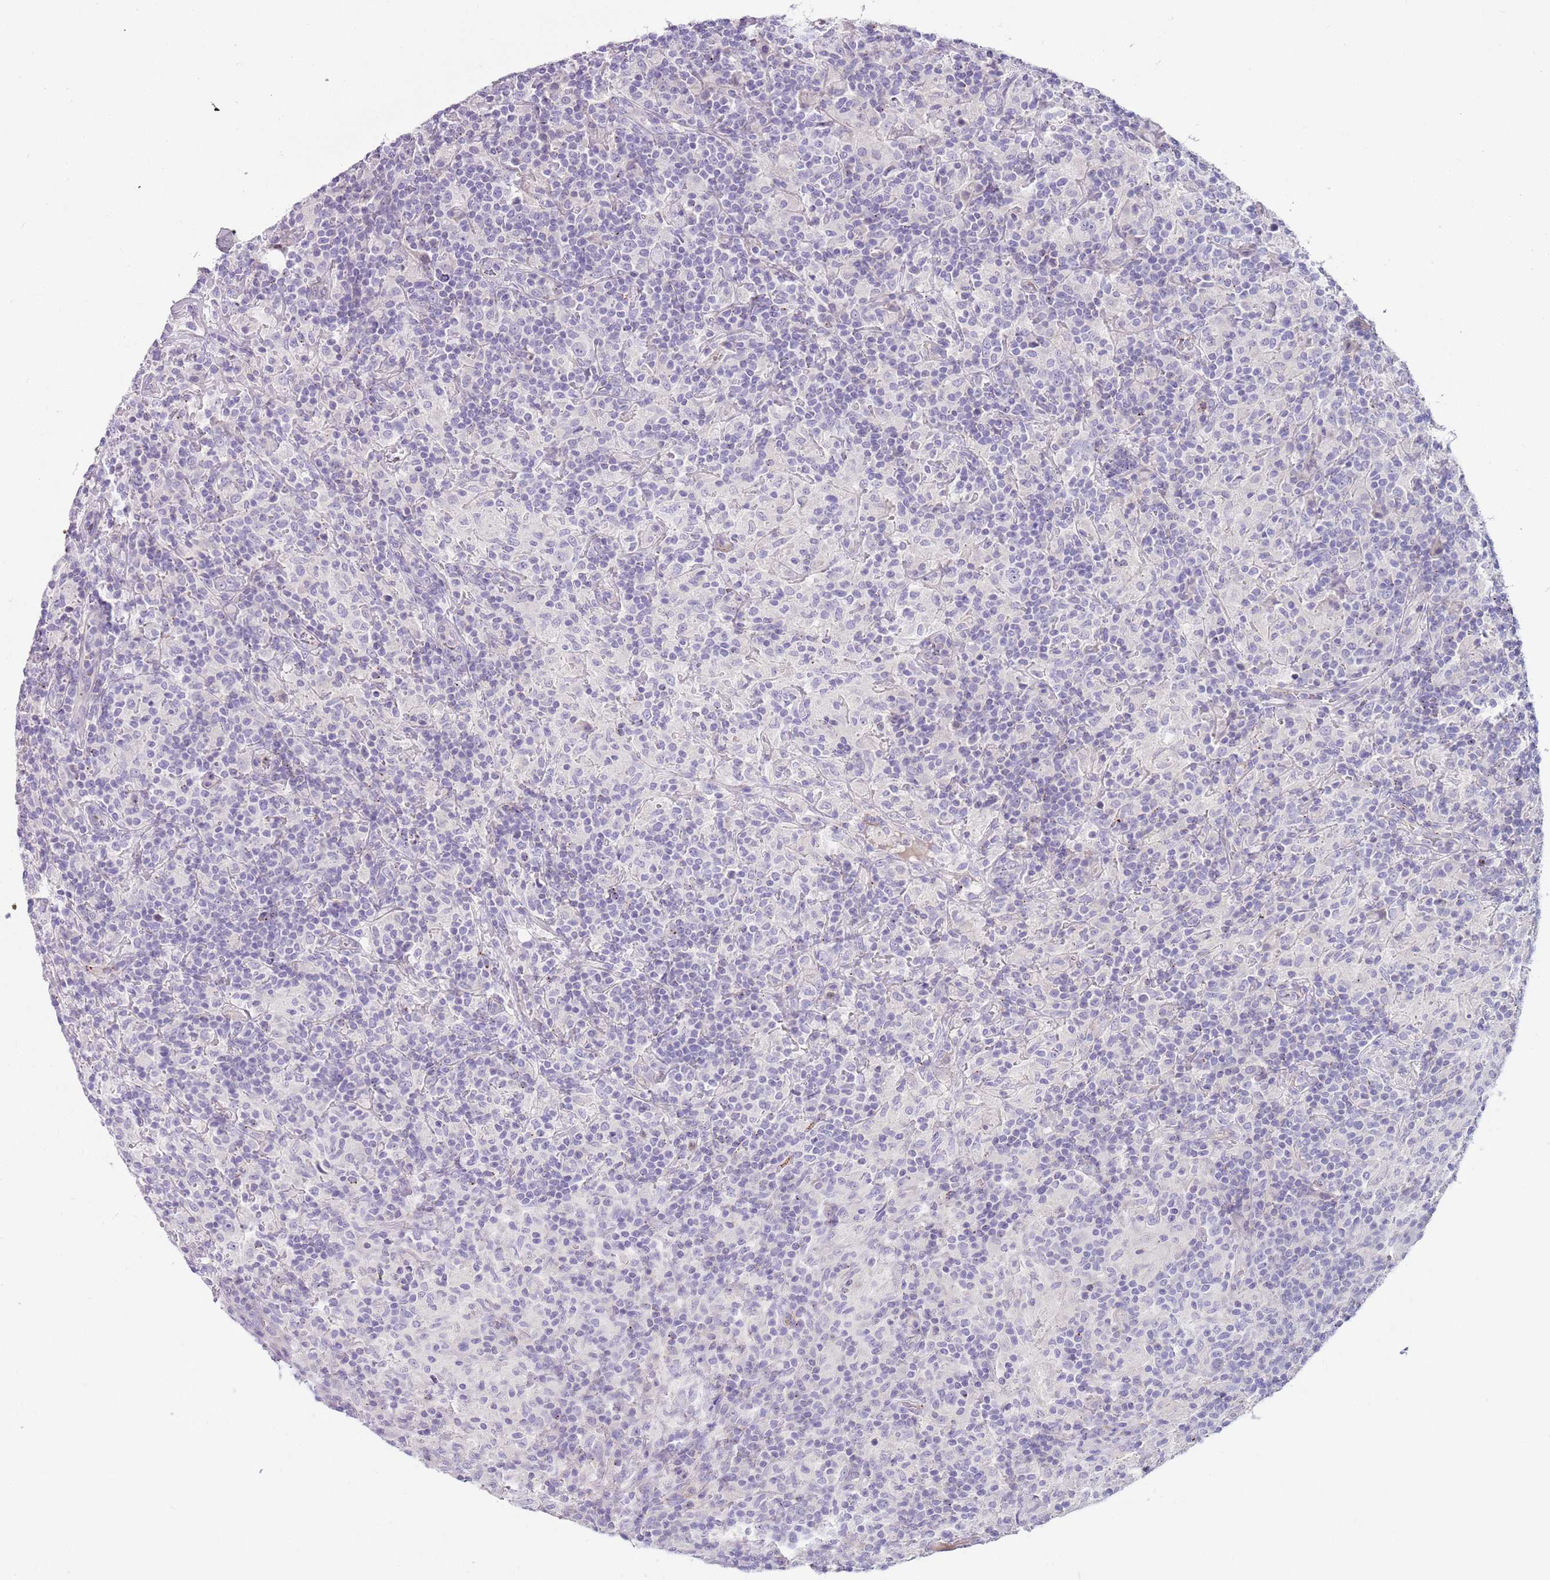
{"staining": {"intensity": "negative", "quantity": "none", "location": "none"}, "tissue": "lymphoma", "cell_type": "Tumor cells", "image_type": "cancer", "snomed": [{"axis": "morphology", "description": "Hodgkin's disease, NOS"}, {"axis": "topography", "description": "Lymph node"}], "caption": "Immunohistochemistry (IHC) of human lymphoma reveals no positivity in tumor cells.", "gene": "LRRN3", "patient": {"sex": "male", "age": 70}}